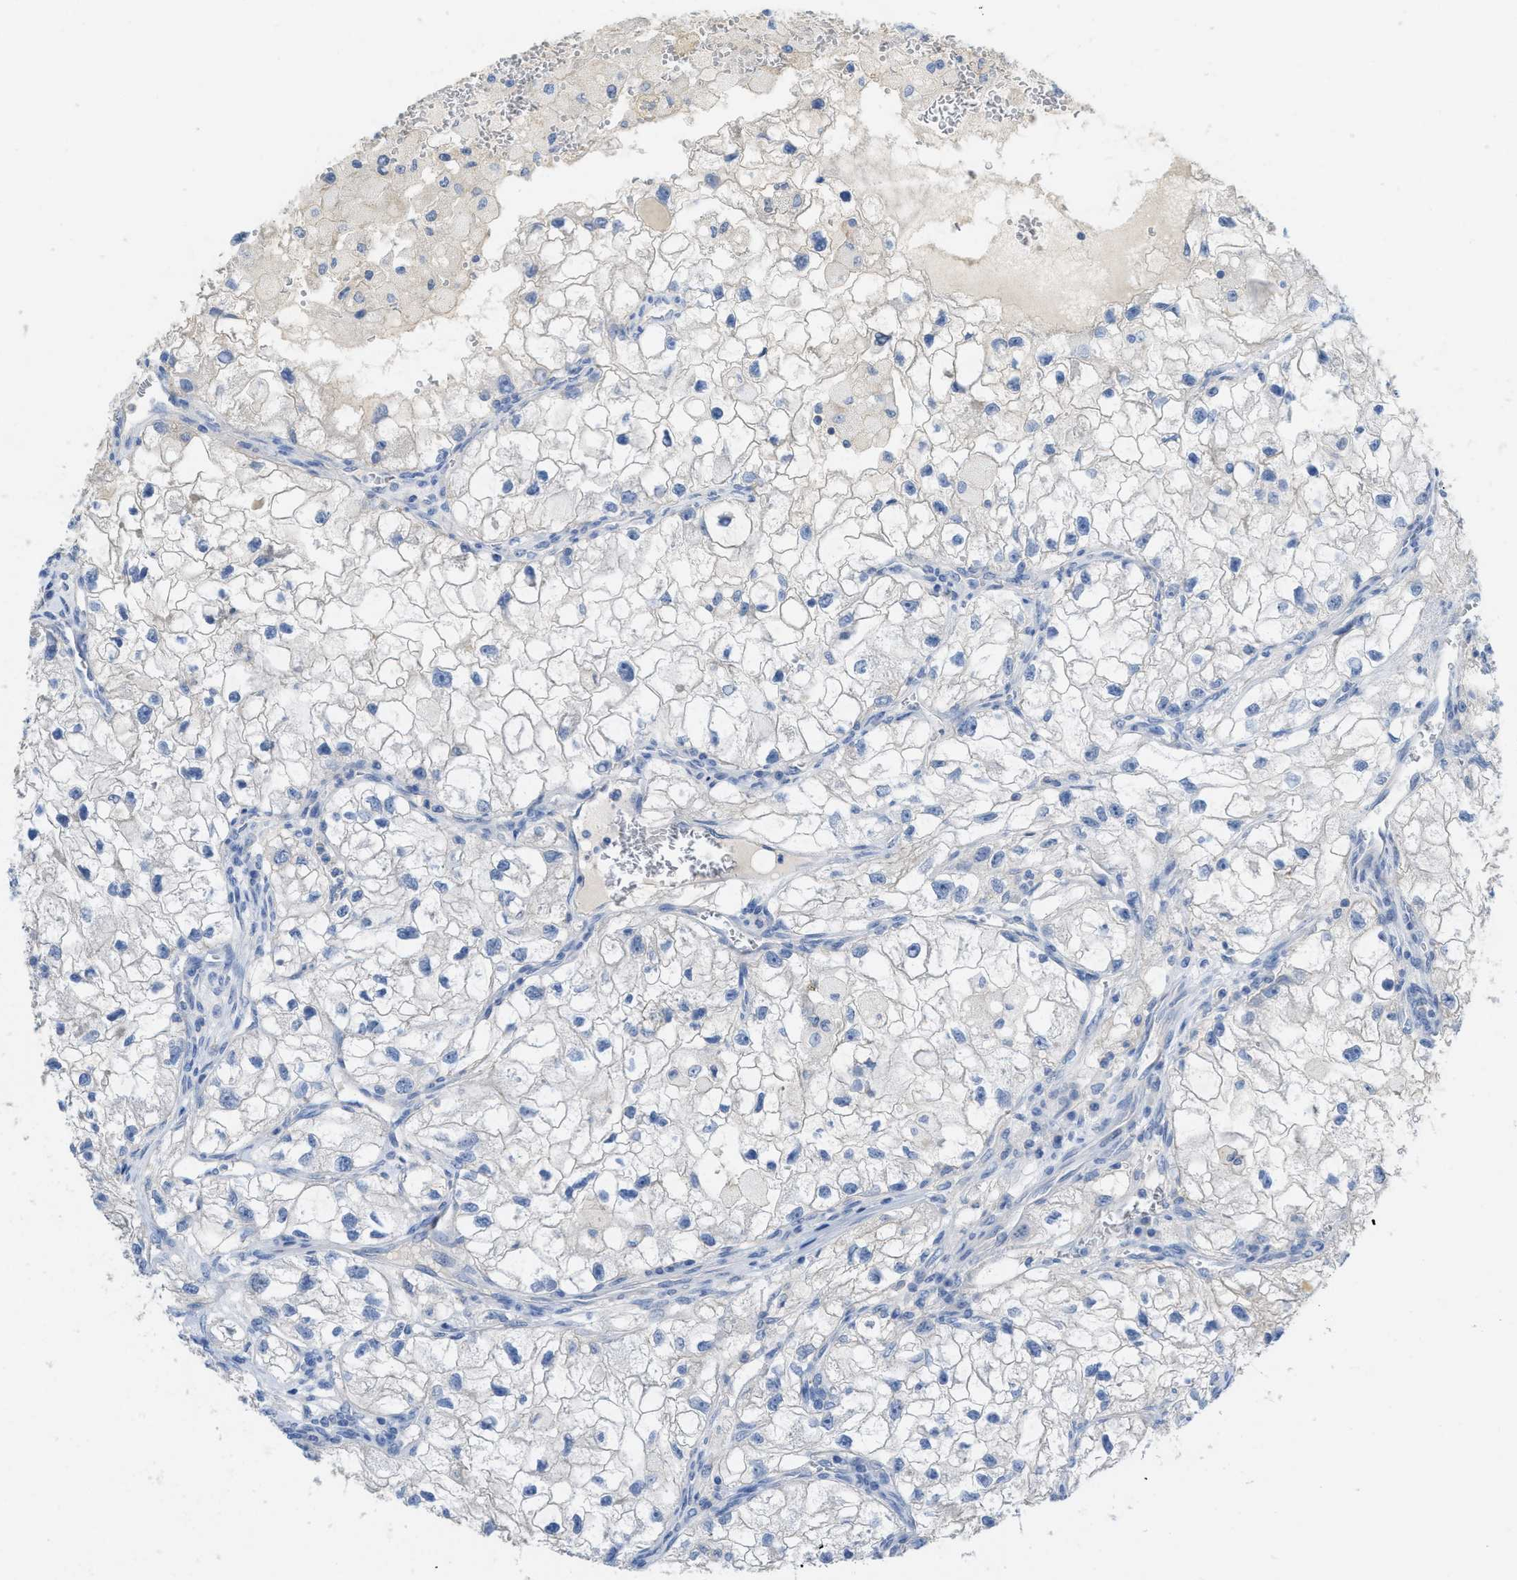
{"staining": {"intensity": "negative", "quantity": "none", "location": "none"}, "tissue": "renal cancer", "cell_type": "Tumor cells", "image_type": "cancer", "snomed": [{"axis": "morphology", "description": "Adenocarcinoma, NOS"}, {"axis": "topography", "description": "Kidney"}], "caption": "Renal adenocarcinoma stained for a protein using IHC demonstrates no staining tumor cells.", "gene": "CNNM4", "patient": {"sex": "female", "age": 70}}